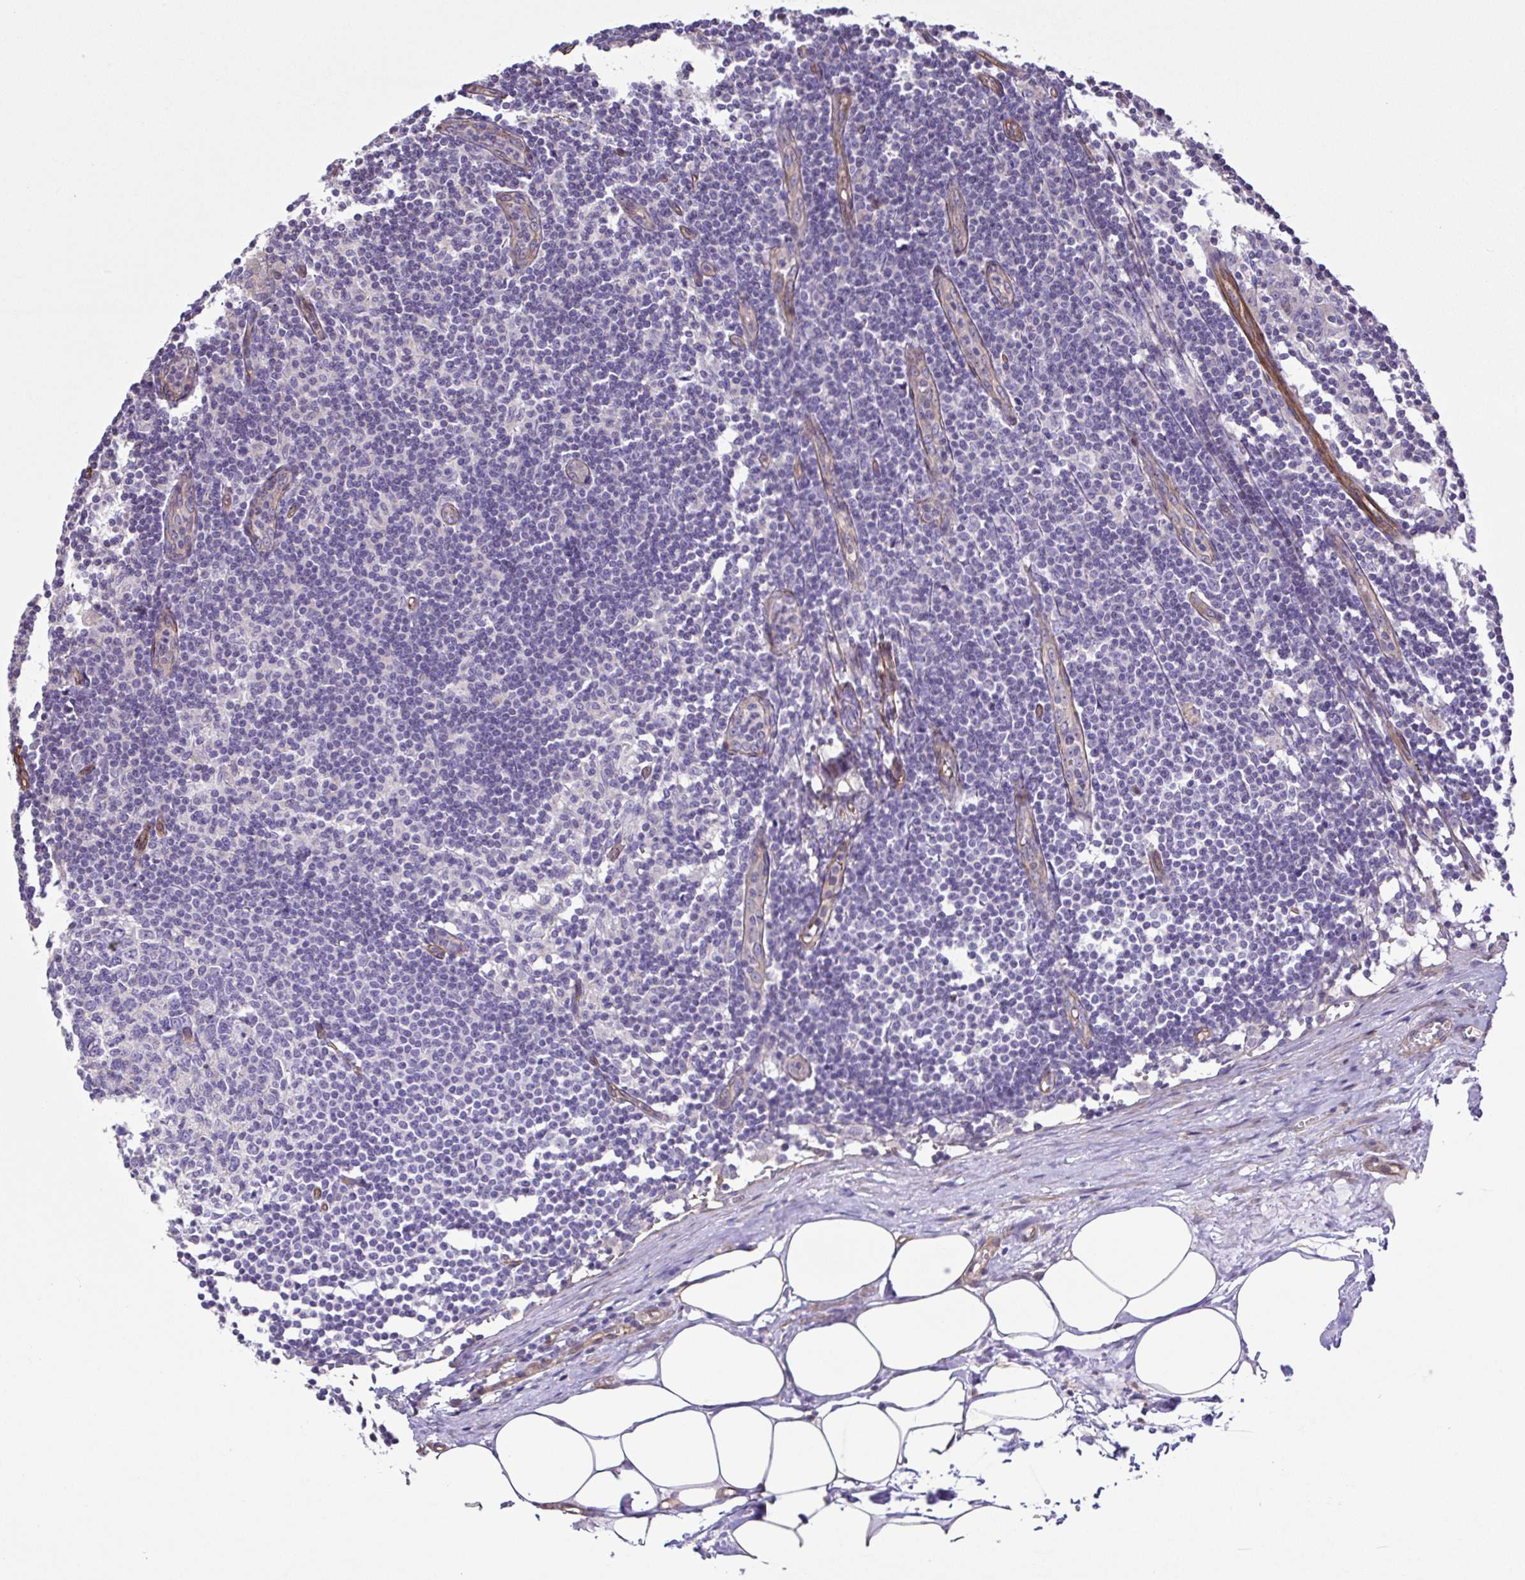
{"staining": {"intensity": "negative", "quantity": "none", "location": "none"}, "tissue": "lymph node", "cell_type": "Germinal center cells", "image_type": "normal", "snomed": [{"axis": "morphology", "description": "Normal tissue, NOS"}, {"axis": "topography", "description": "Lymph node"}], "caption": "Immunohistochemistry (IHC) micrograph of unremarkable human lymph node stained for a protein (brown), which displays no staining in germinal center cells. The staining was performed using DAB (3,3'-diaminobenzidine) to visualize the protein expression in brown, while the nuclei were stained in blue with hematoxylin (Magnification: 20x).", "gene": "FLT1", "patient": {"sex": "female", "age": 69}}